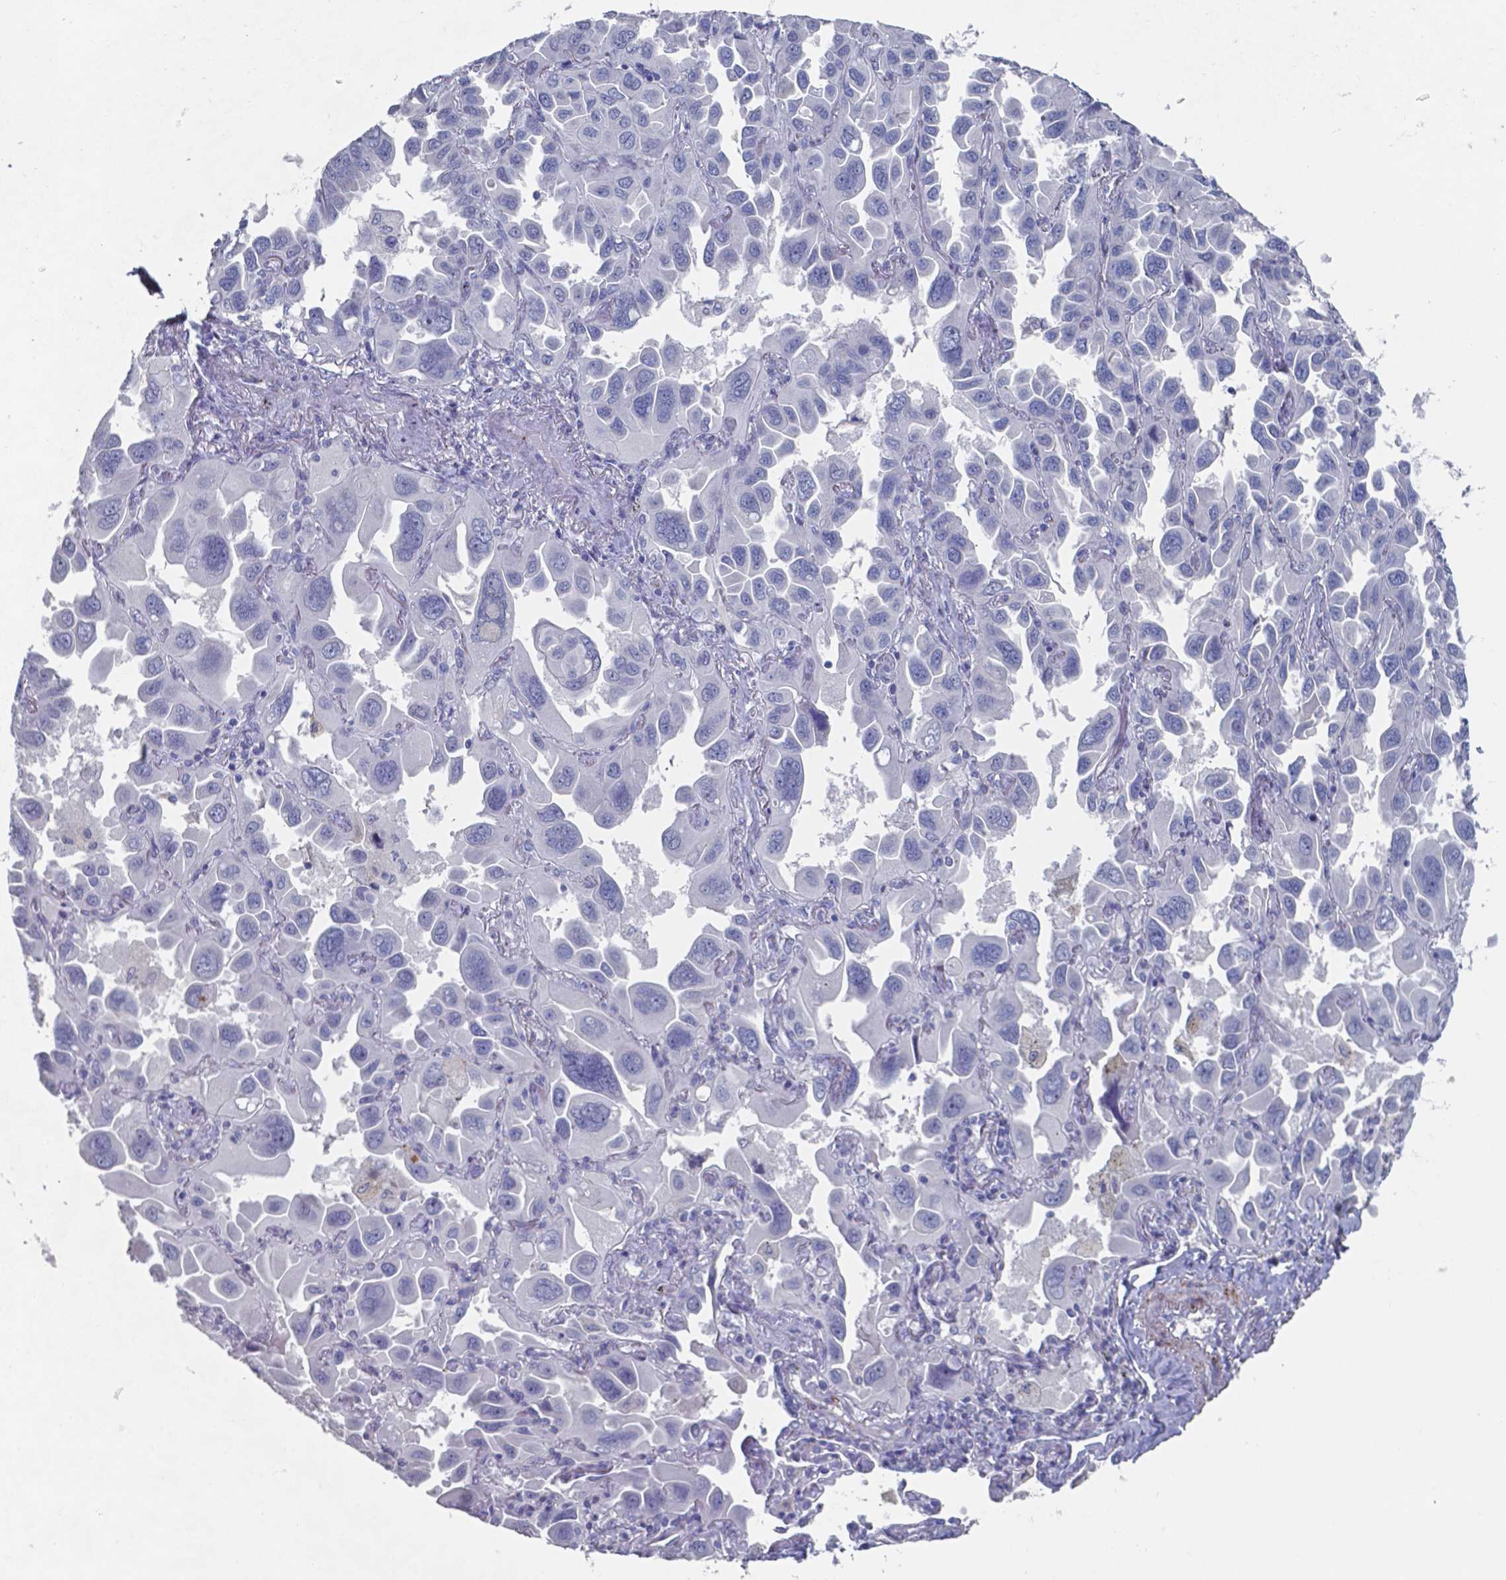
{"staining": {"intensity": "negative", "quantity": "none", "location": "none"}, "tissue": "lung cancer", "cell_type": "Tumor cells", "image_type": "cancer", "snomed": [{"axis": "morphology", "description": "Adenocarcinoma, NOS"}, {"axis": "topography", "description": "Lung"}], "caption": "There is no significant expression in tumor cells of lung cancer (adenocarcinoma).", "gene": "PLA2R1", "patient": {"sex": "male", "age": 64}}